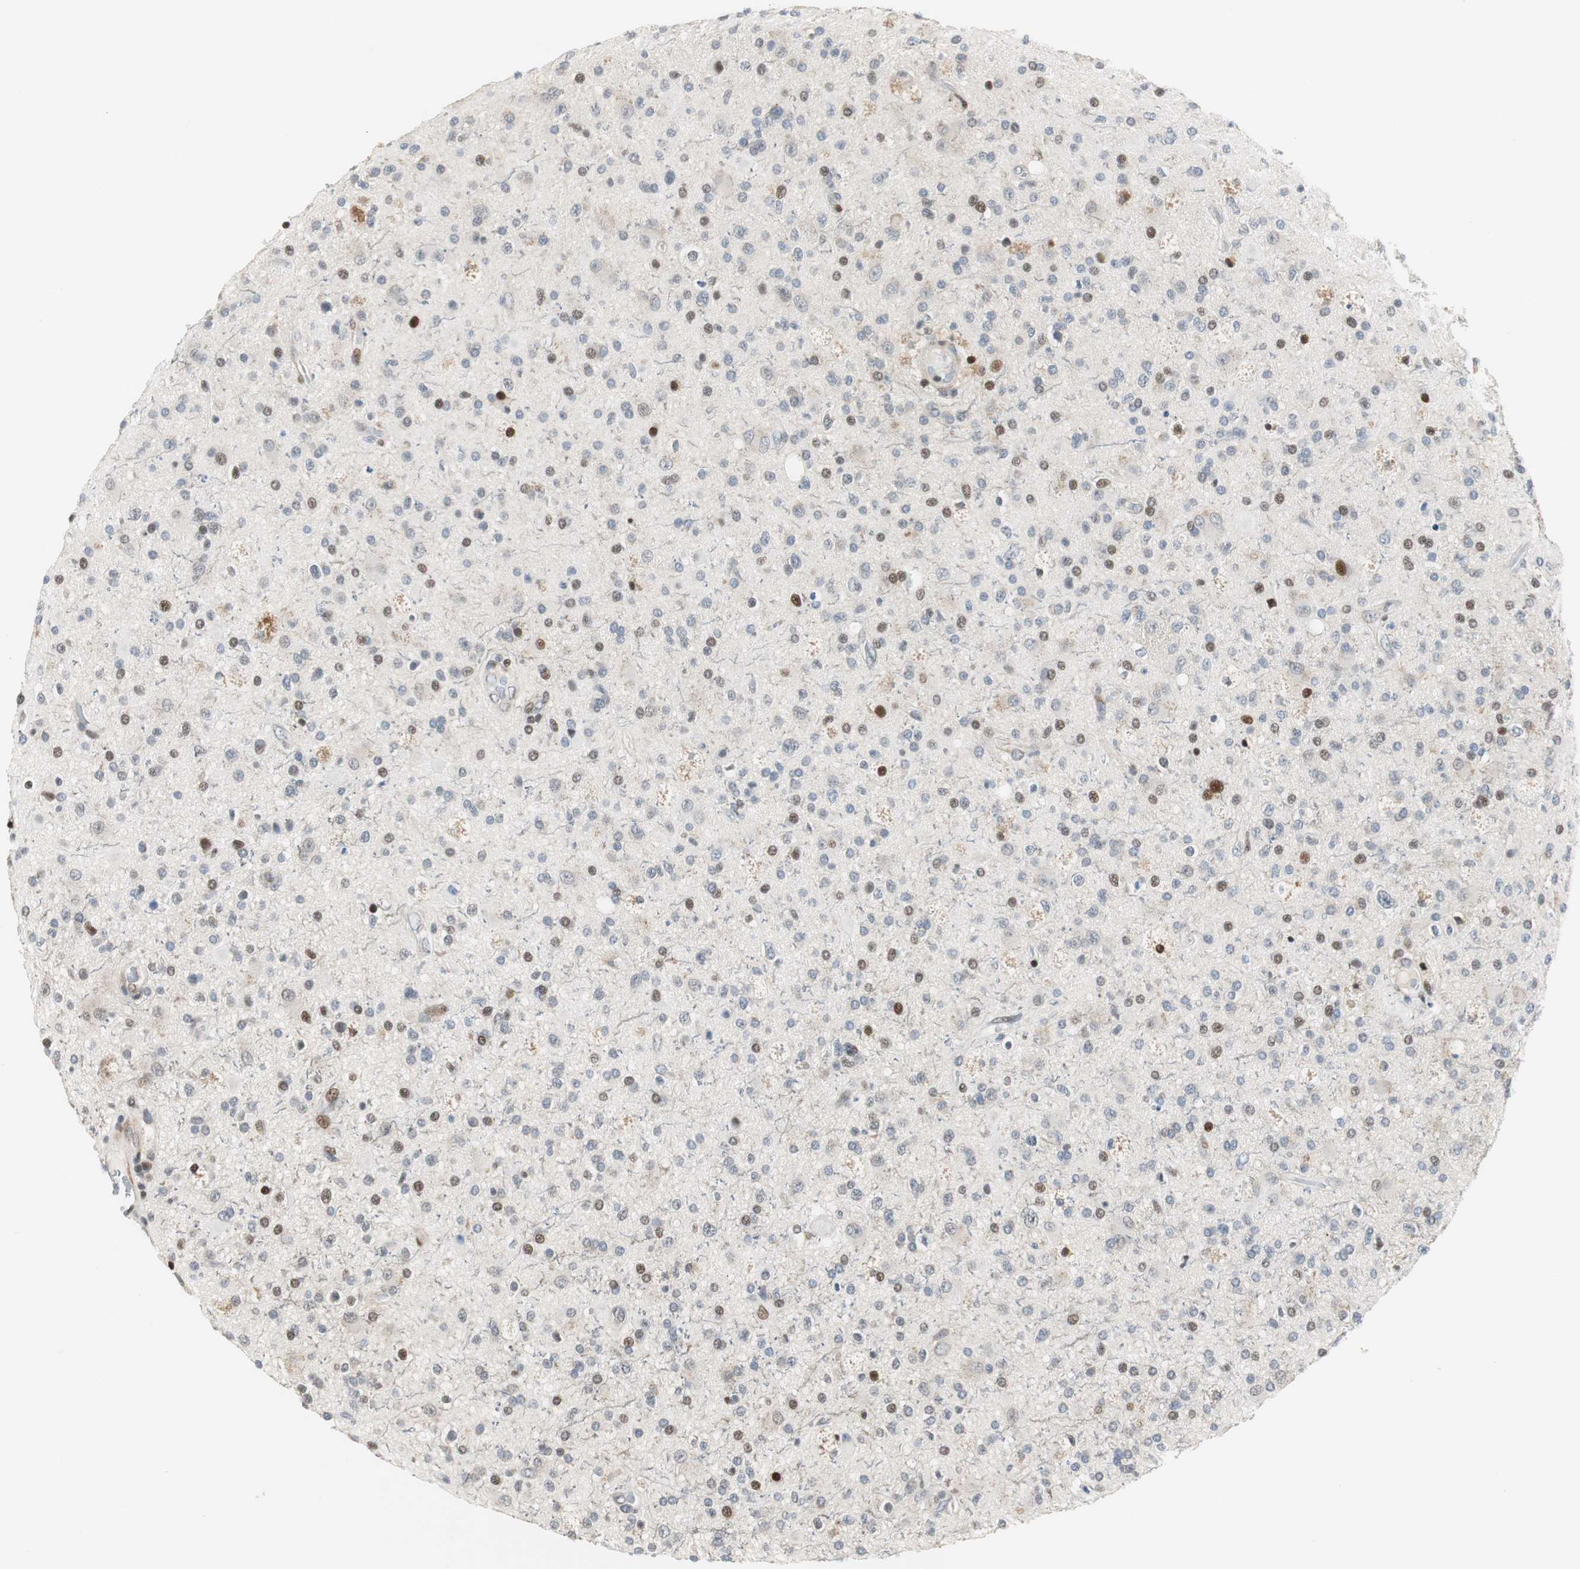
{"staining": {"intensity": "moderate", "quantity": "<25%", "location": "nuclear"}, "tissue": "glioma", "cell_type": "Tumor cells", "image_type": "cancer", "snomed": [{"axis": "morphology", "description": "Glioma, malignant, High grade"}, {"axis": "topography", "description": "Brain"}], "caption": "Moderate nuclear protein positivity is identified in about <25% of tumor cells in high-grade glioma (malignant). The staining was performed using DAB (3,3'-diaminobenzidine), with brown indicating positive protein expression. Nuclei are stained blue with hematoxylin.", "gene": "RAD1", "patient": {"sex": "male", "age": 33}}